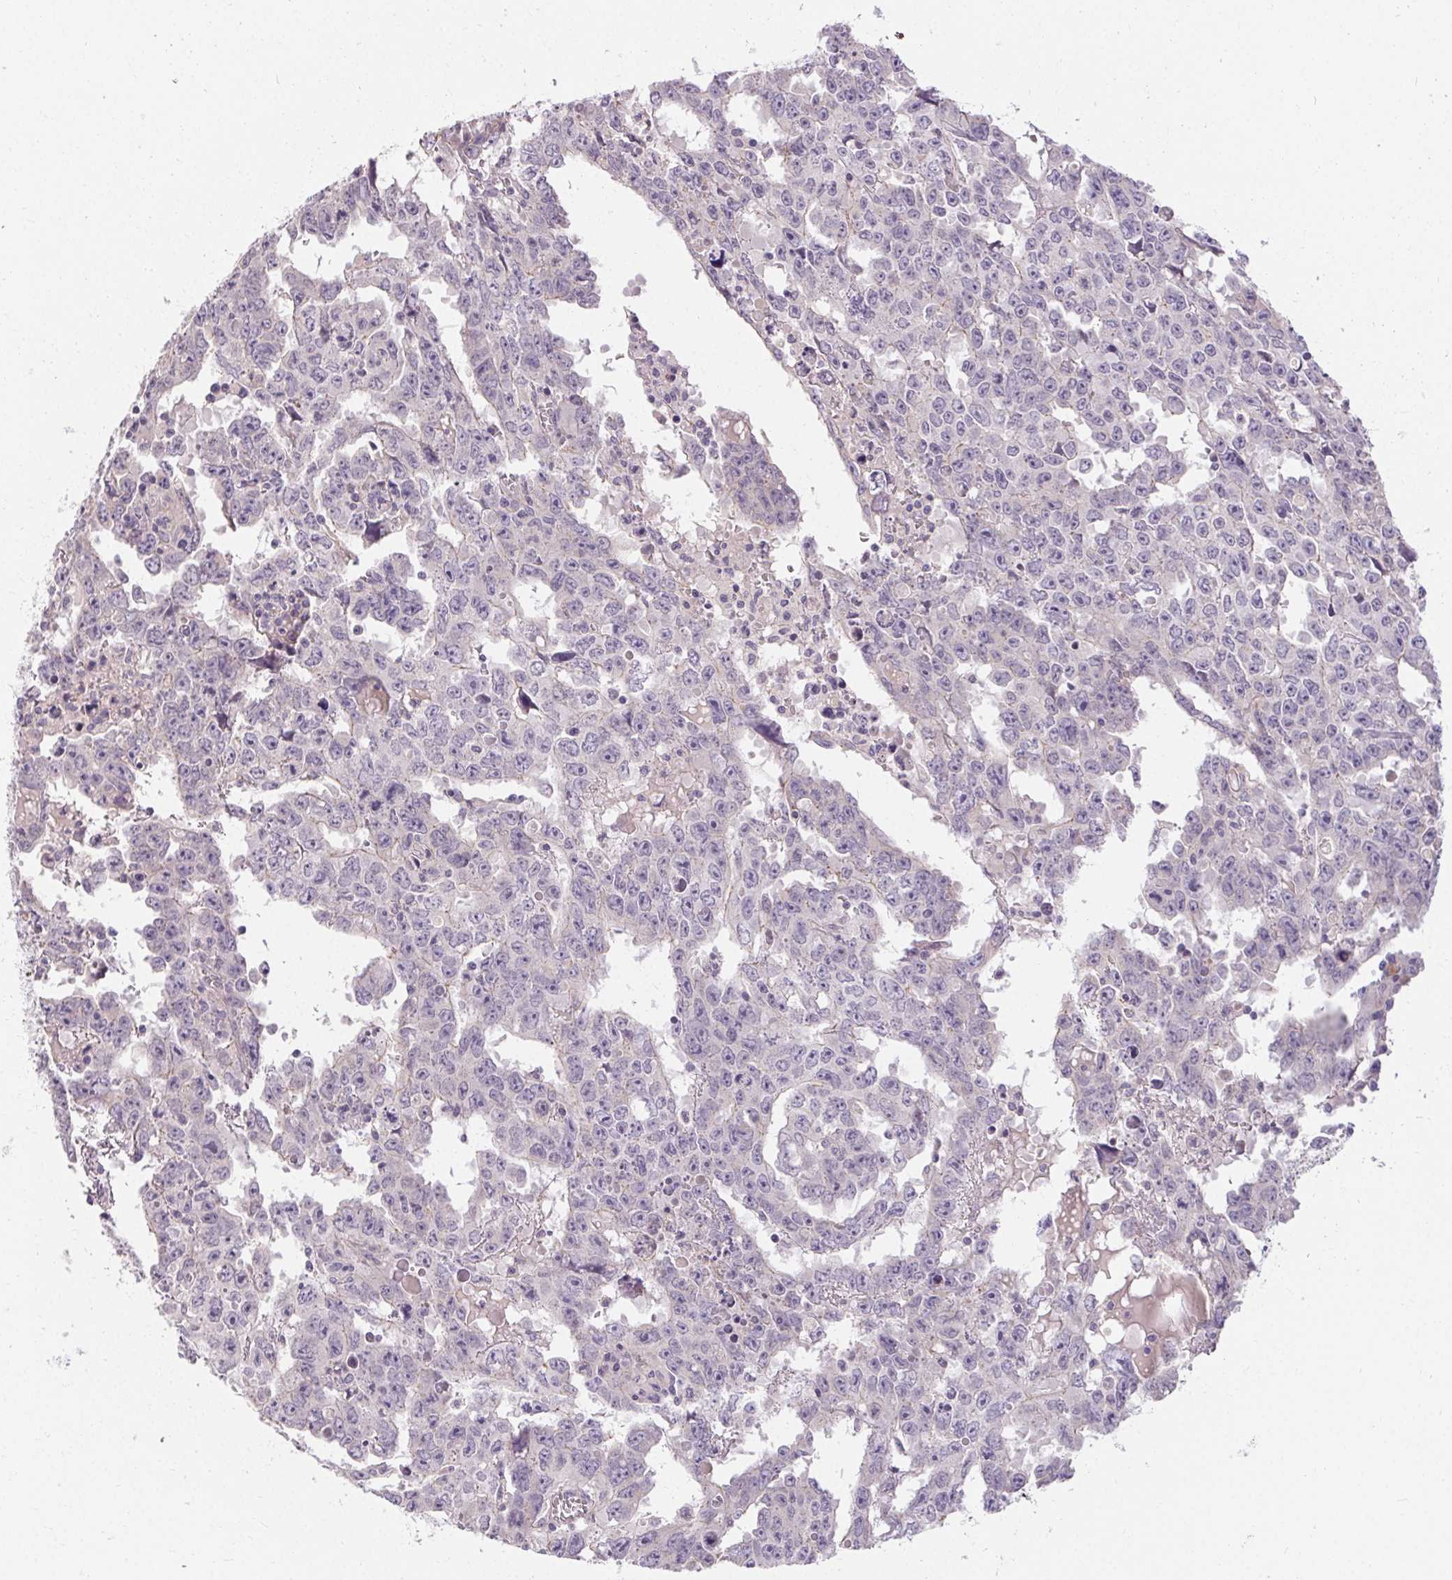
{"staining": {"intensity": "negative", "quantity": "none", "location": "none"}, "tissue": "testis cancer", "cell_type": "Tumor cells", "image_type": "cancer", "snomed": [{"axis": "morphology", "description": "Carcinoma, Embryonal, NOS"}, {"axis": "topography", "description": "Testis"}], "caption": "Embryonal carcinoma (testis) was stained to show a protein in brown. There is no significant staining in tumor cells.", "gene": "TMEM52B", "patient": {"sex": "male", "age": 22}}